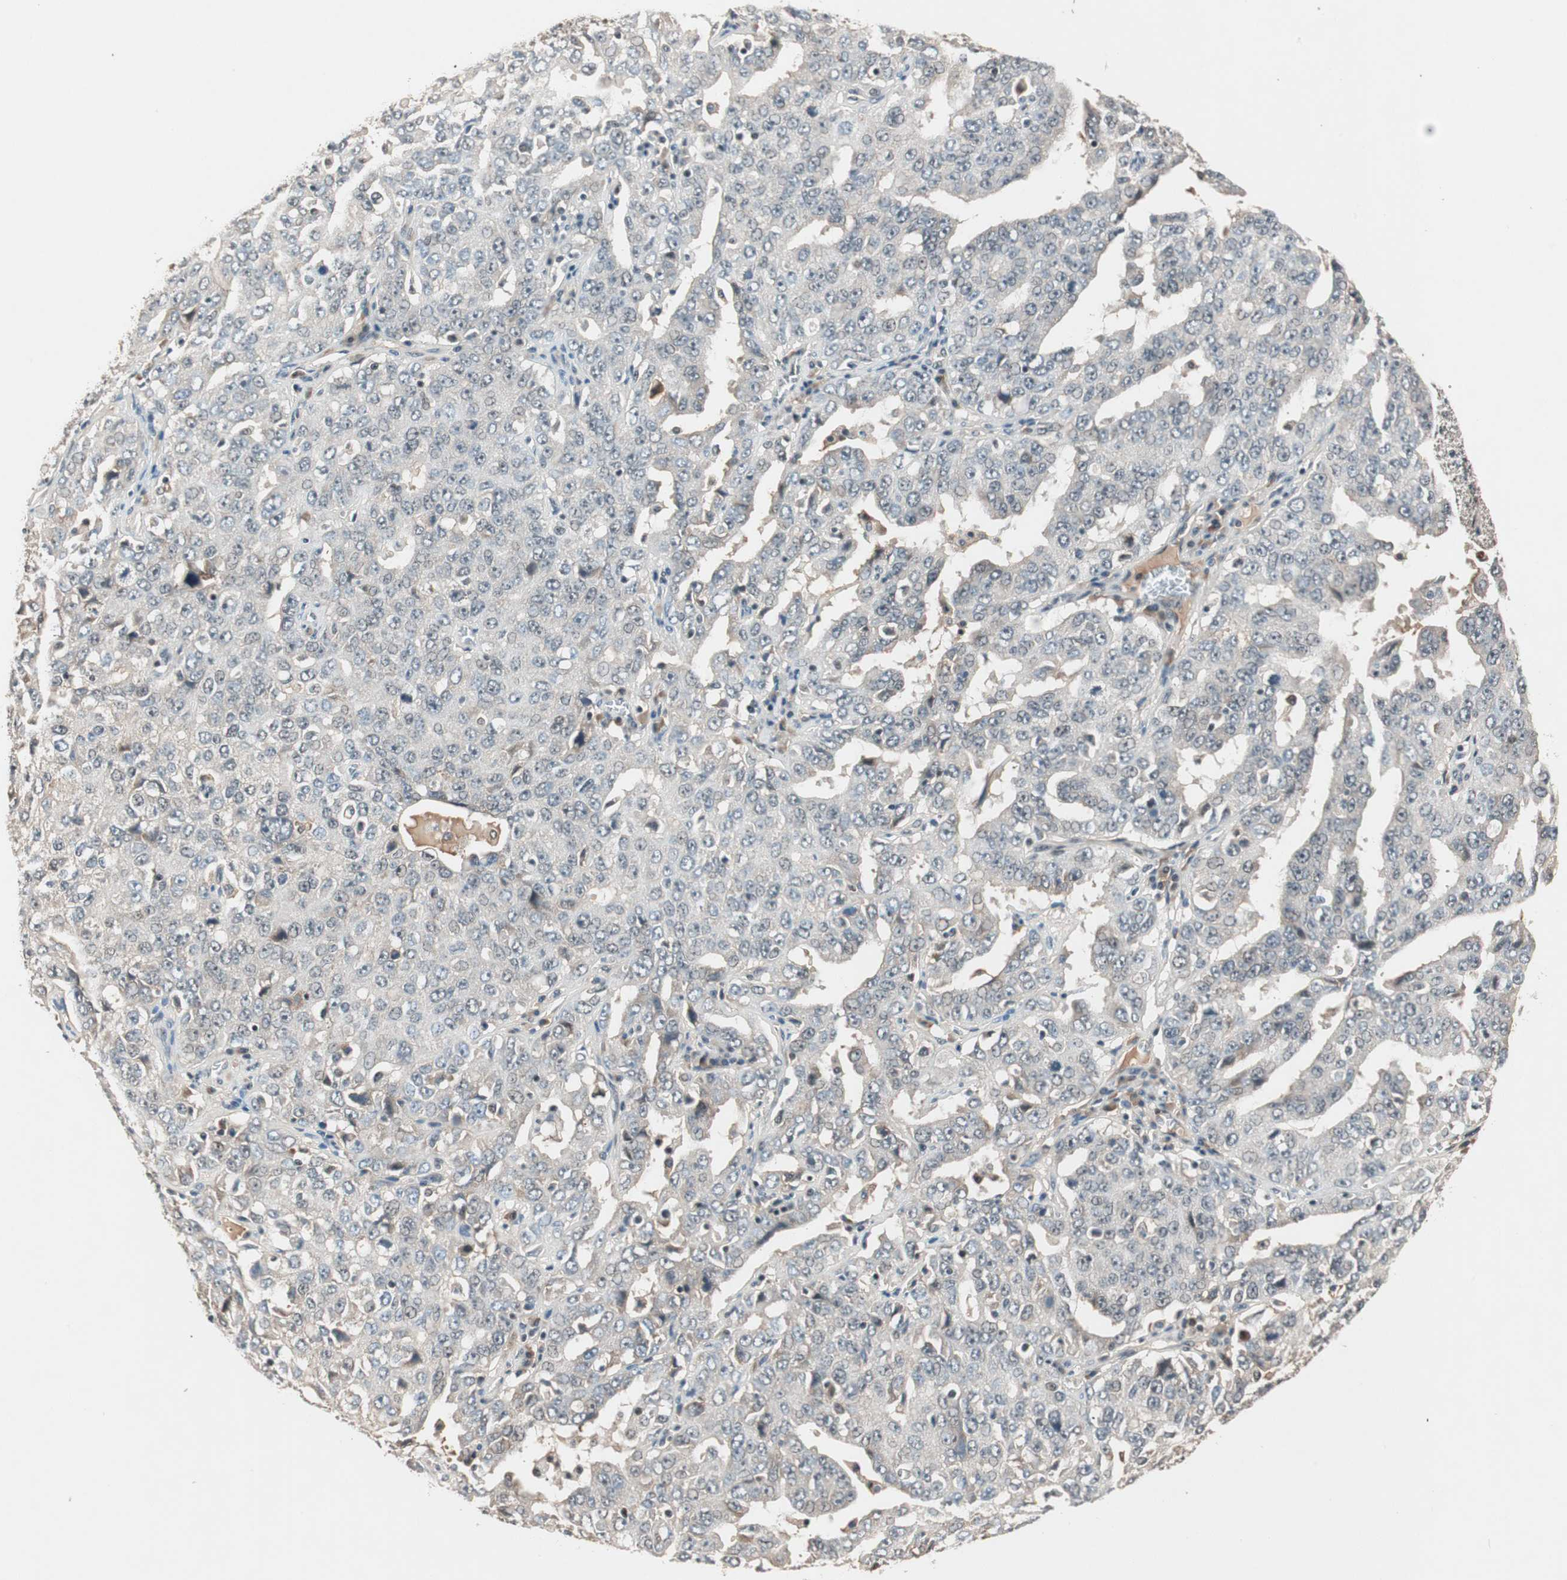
{"staining": {"intensity": "weak", "quantity": "<25%", "location": "cytoplasmic/membranous"}, "tissue": "ovarian cancer", "cell_type": "Tumor cells", "image_type": "cancer", "snomed": [{"axis": "morphology", "description": "Carcinoma, endometroid"}, {"axis": "topography", "description": "Ovary"}], "caption": "Immunohistochemistry photomicrograph of neoplastic tissue: human ovarian cancer (endometroid carcinoma) stained with DAB displays no significant protein staining in tumor cells. (DAB immunohistochemistry (IHC) with hematoxylin counter stain).", "gene": "NFRKB", "patient": {"sex": "female", "age": 62}}